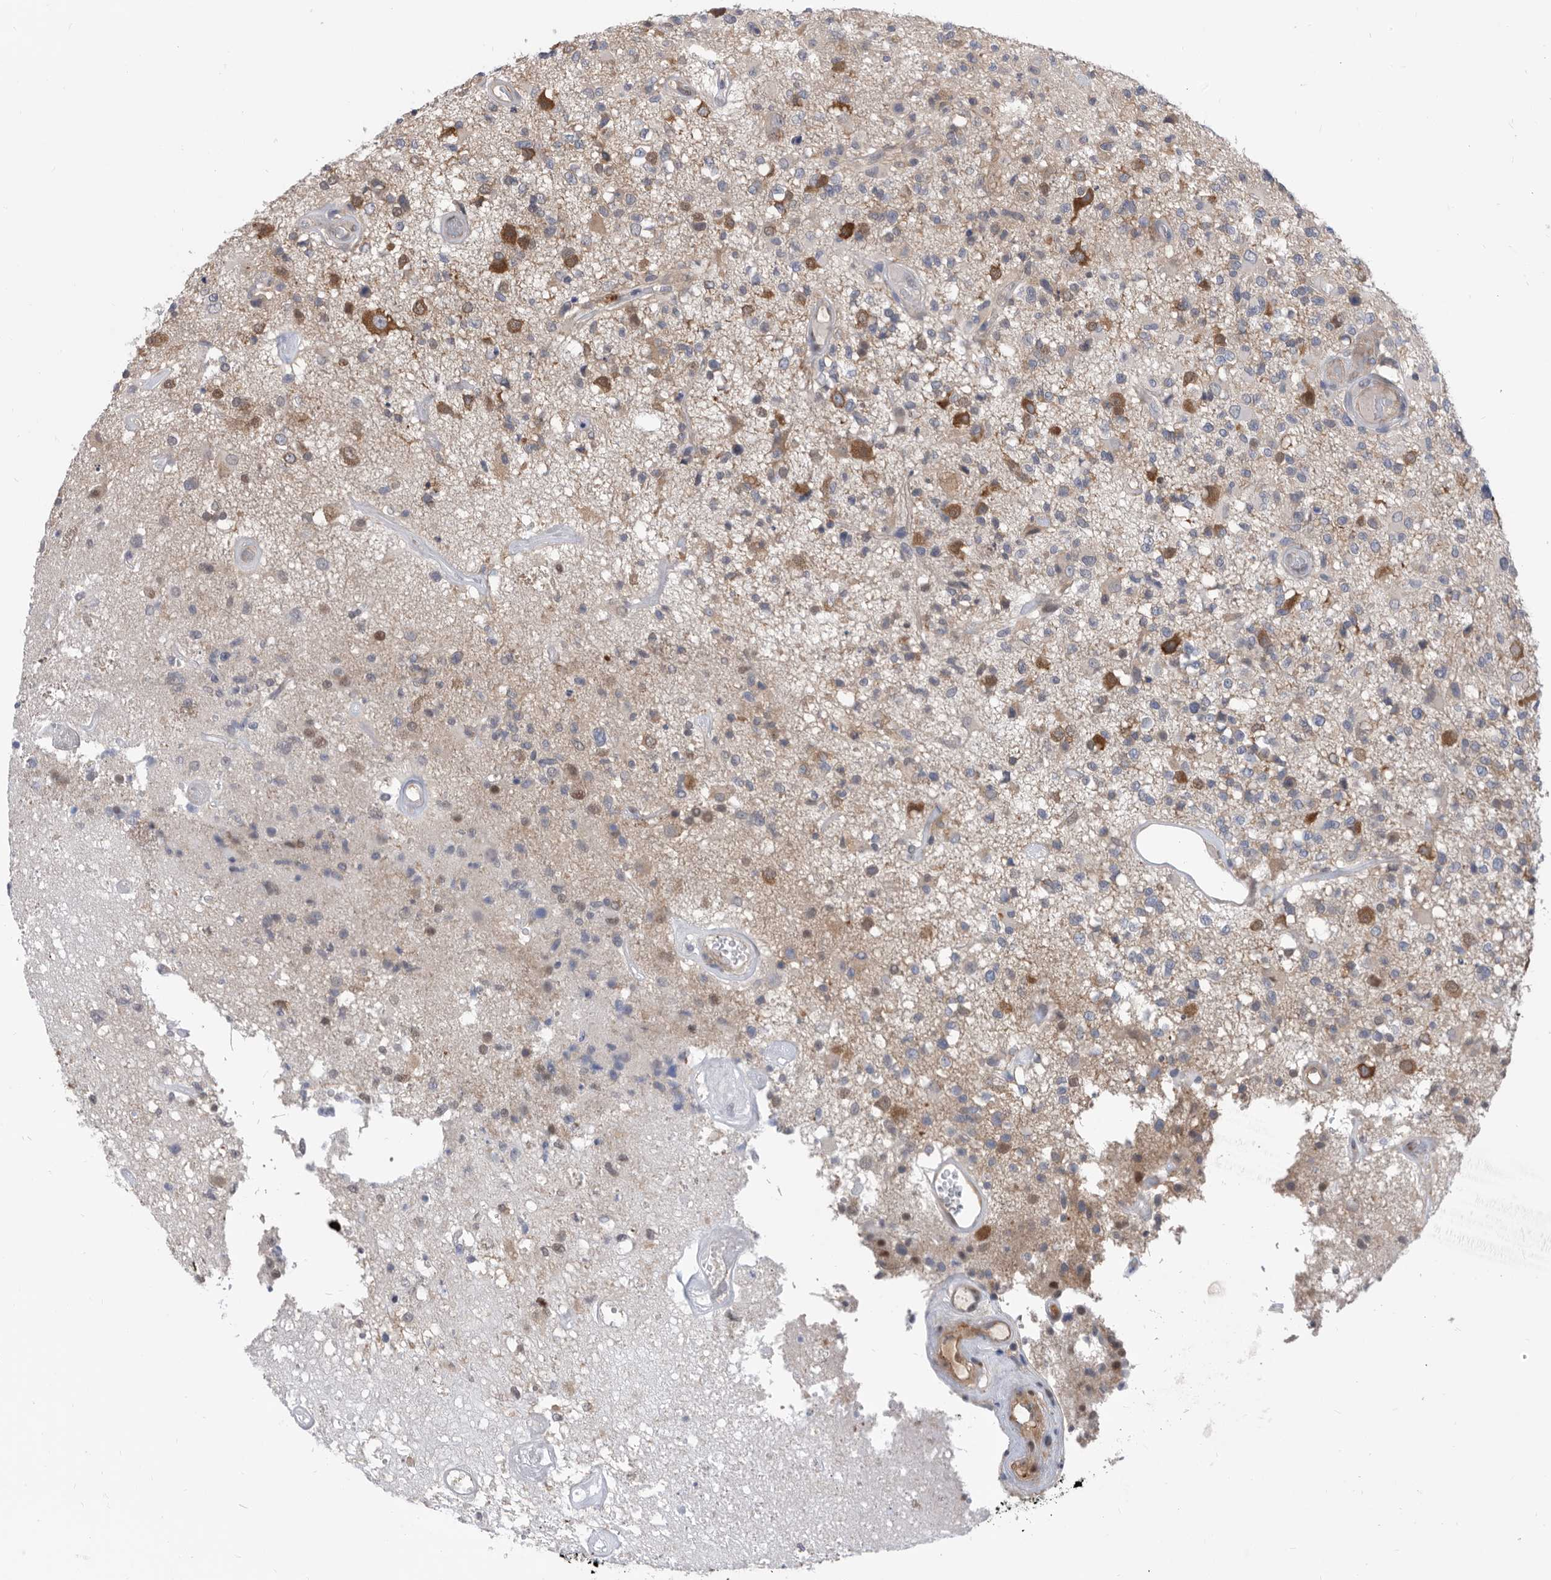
{"staining": {"intensity": "negative", "quantity": "none", "location": "none"}, "tissue": "glioma", "cell_type": "Tumor cells", "image_type": "cancer", "snomed": [{"axis": "morphology", "description": "Glioma, malignant, High grade"}, {"axis": "morphology", "description": "Glioblastoma, NOS"}, {"axis": "topography", "description": "Brain"}], "caption": "Immunohistochemistry of high-grade glioma (malignant) exhibits no positivity in tumor cells. (DAB (3,3'-diaminobenzidine) IHC visualized using brightfield microscopy, high magnification).", "gene": "CCT4", "patient": {"sex": "male", "age": 60}}